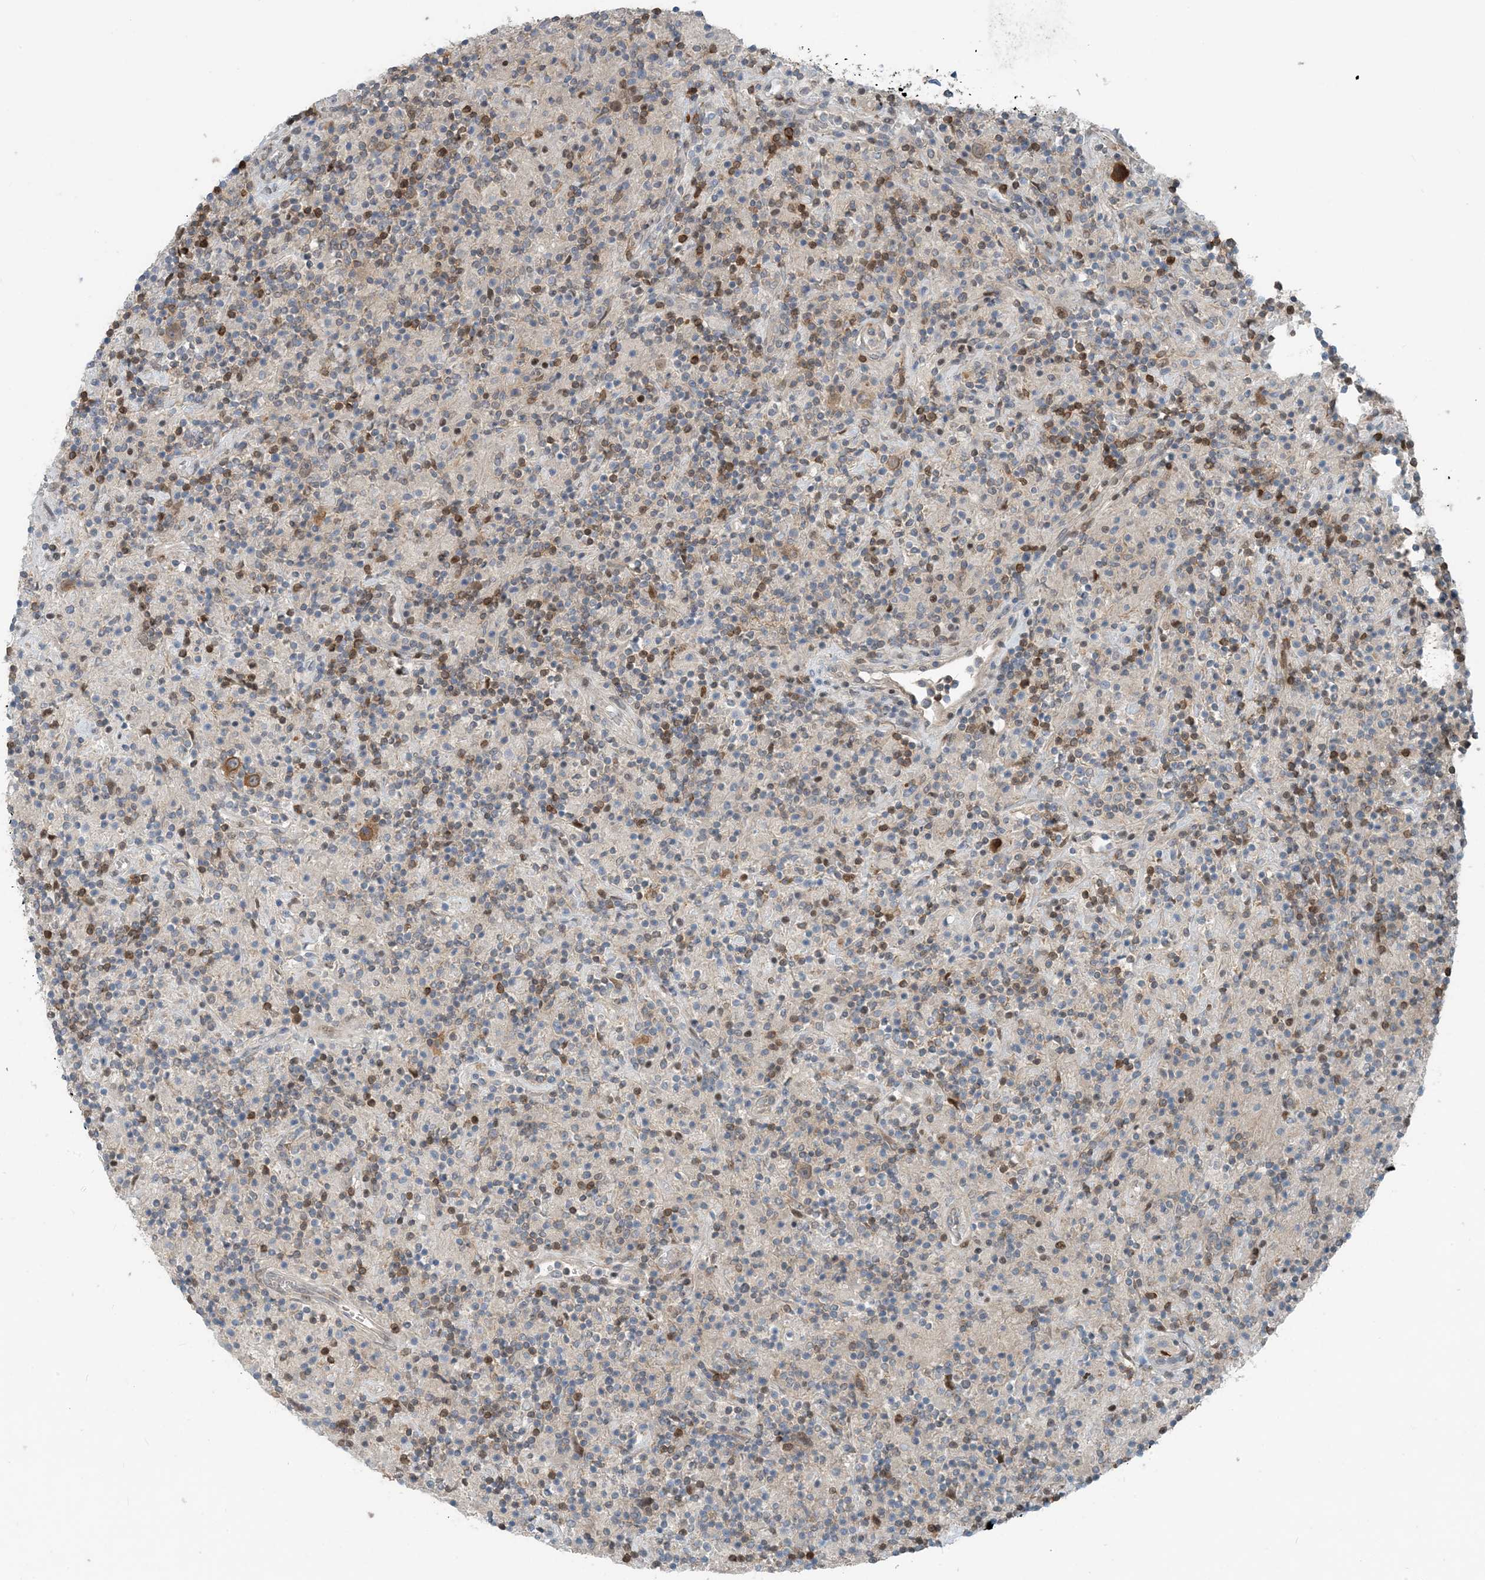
{"staining": {"intensity": "moderate", "quantity": ">75%", "location": "cytoplasmic/membranous"}, "tissue": "lymphoma", "cell_type": "Tumor cells", "image_type": "cancer", "snomed": [{"axis": "morphology", "description": "Hodgkin's disease, NOS"}, {"axis": "topography", "description": "Lymph node"}], "caption": "Protein expression analysis of lymphoma reveals moderate cytoplasmic/membranous staining in approximately >75% of tumor cells.", "gene": "ZC3H12A", "patient": {"sex": "male", "age": 70}}